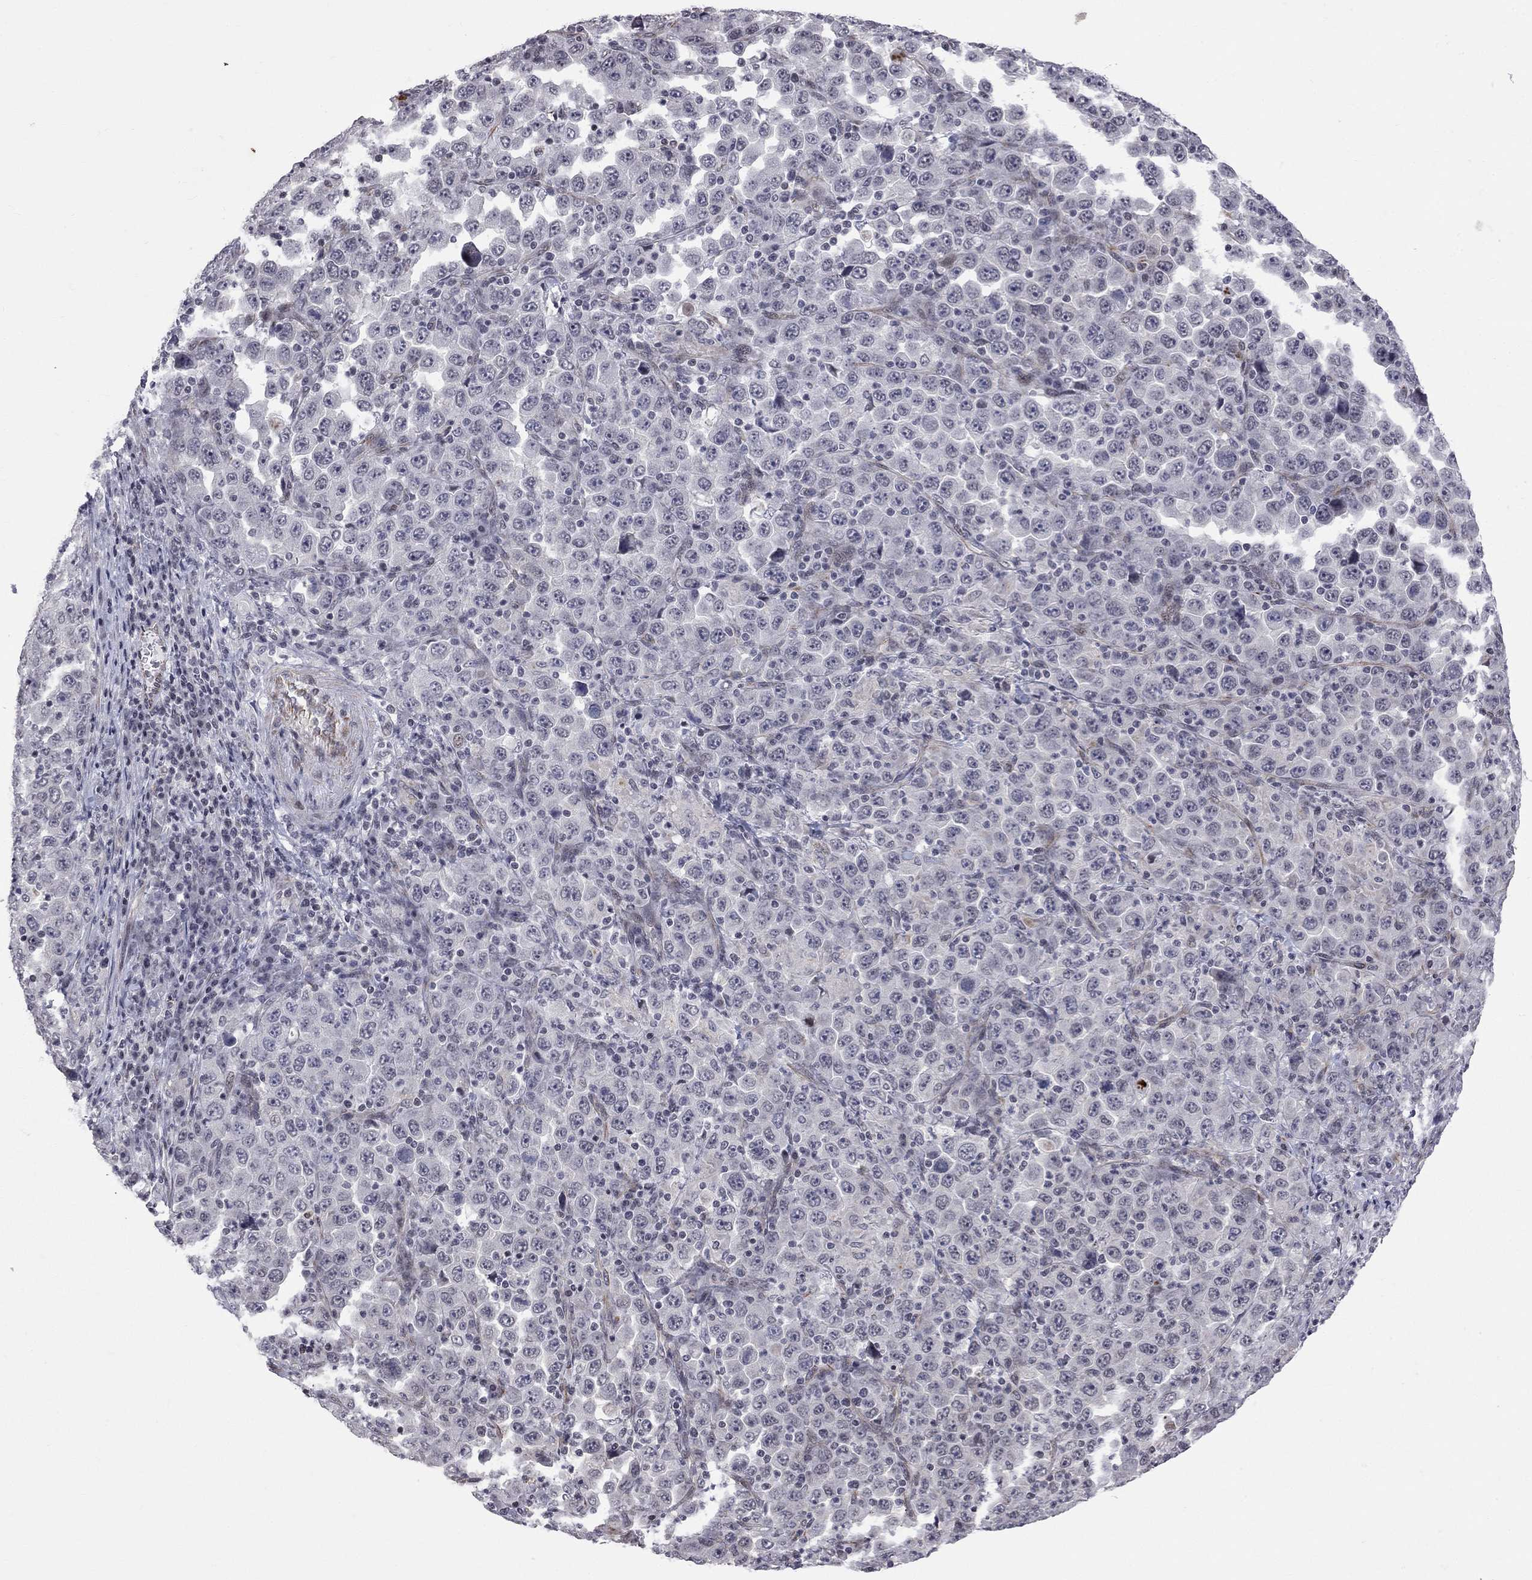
{"staining": {"intensity": "negative", "quantity": "none", "location": "none"}, "tissue": "stomach cancer", "cell_type": "Tumor cells", "image_type": "cancer", "snomed": [{"axis": "morphology", "description": "Normal tissue, NOS"}, {"axis": "morphology", "description": "Adenocarcinoma, NOS"}, {"axis": "topography", "description": "Stomach, upper"}, {"axis": "topography", "description": "Stomach"}], "caption": "High magnification brightfield microscopy of stomach cancer (adenocarcinoma) stained with DAB (3,3'-diaminobenzidine) (brown) and counterstained with hematoxylin (blue): tumor cells show no significant staining.", "gene": "MTNR1B", "patient": {"sex": "male", "age": 59}}